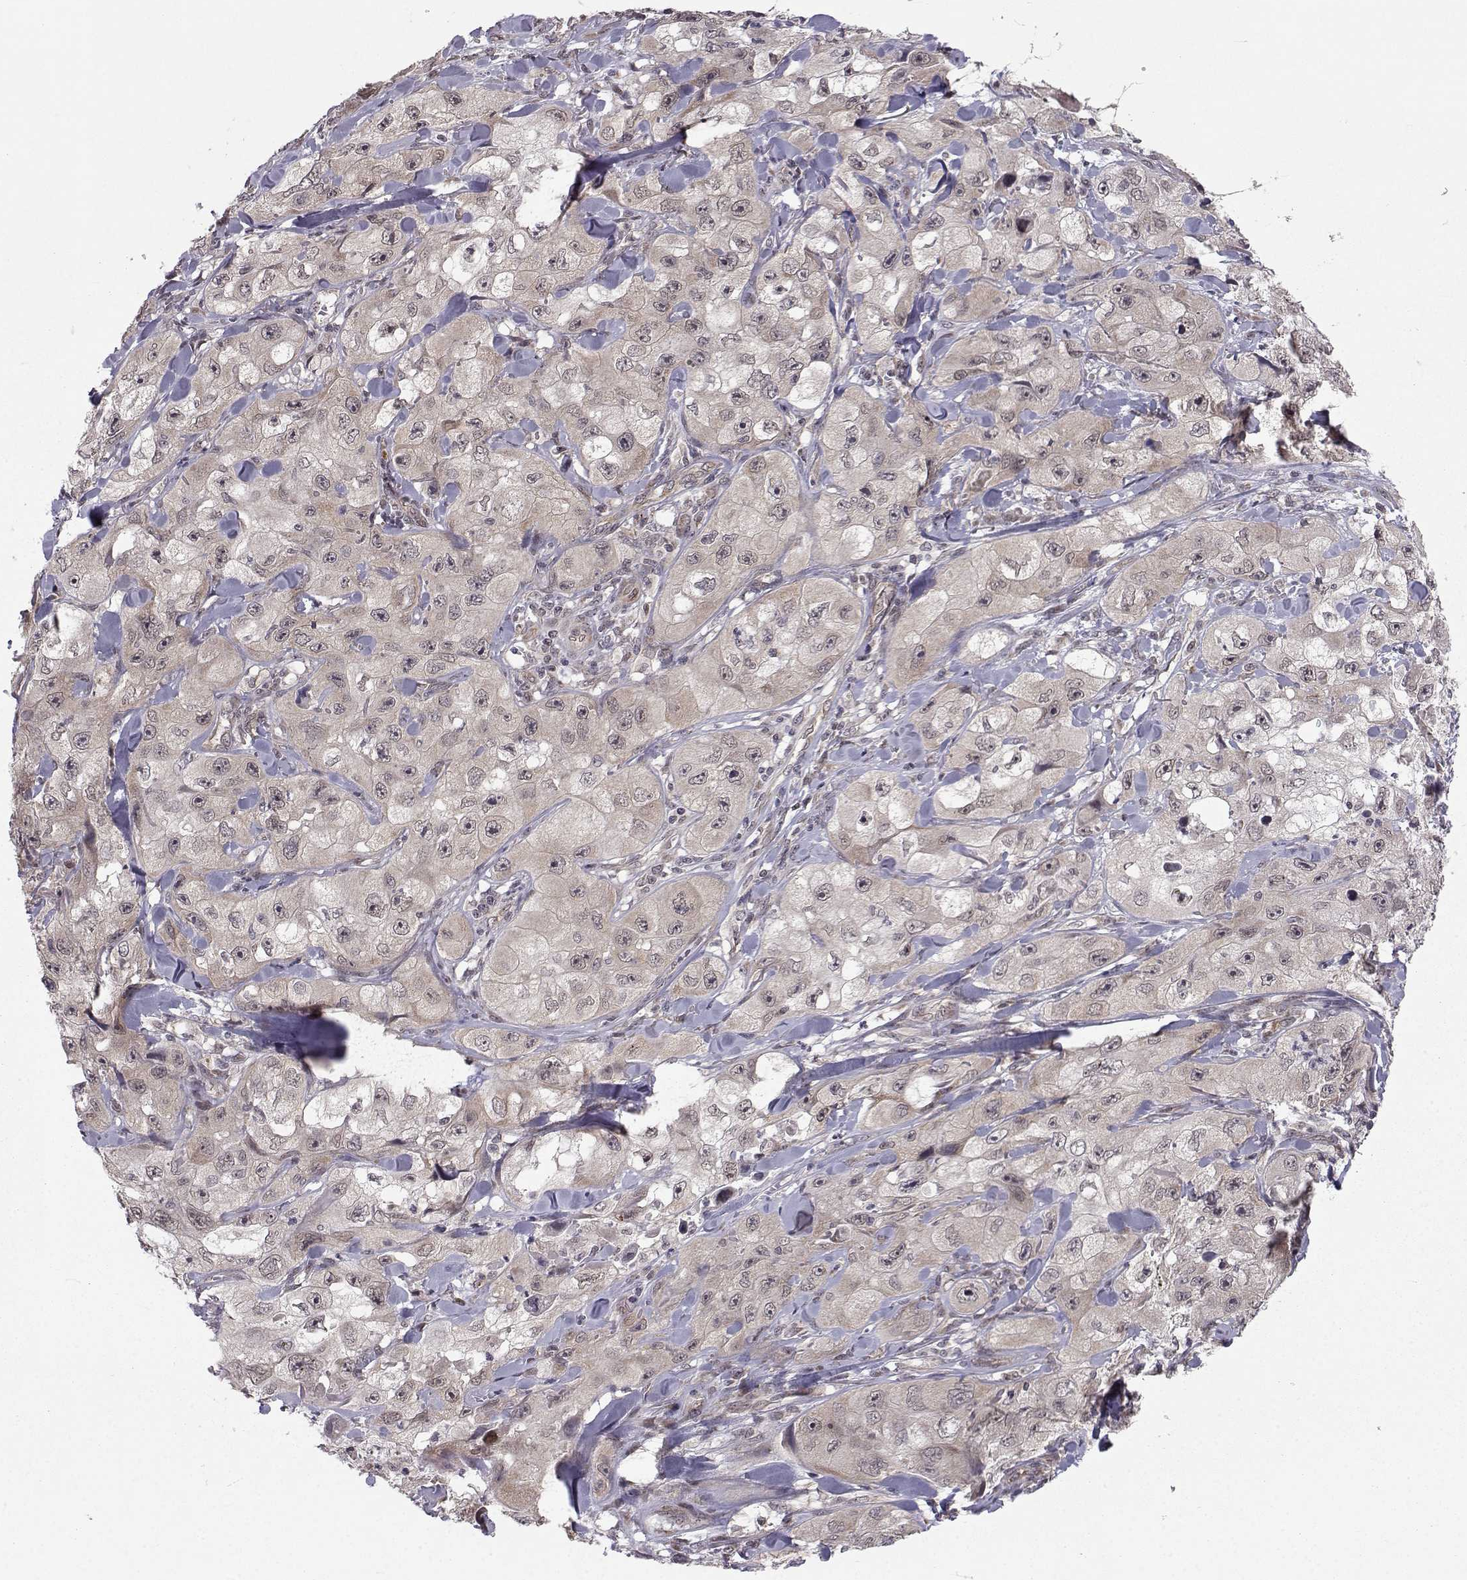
{"staining": {"intensity": "weak", "quantity": "25%-75%", "location": "cytoplasmic/membranous"}, "tissue": "skin cancer", "cell_type": "Tumor cells", "image_type": "cancer", "snomed": [{"axis": "morphology", "description": "Squamous cell carcinoma, NOS"}, {"axis": "topography", "description": "Skin"}, {"axis": "topography", "description": "Subcutis"}], "caption": "Human skin cancer (squamous cell carcinoma) stained for a protein (brown) displays weak cytoplasmic/membranous positive positivity in about 25%-75% of tumor cells.", "gene": "PKN2", "patient": {"sex": "male", "age": 73}}